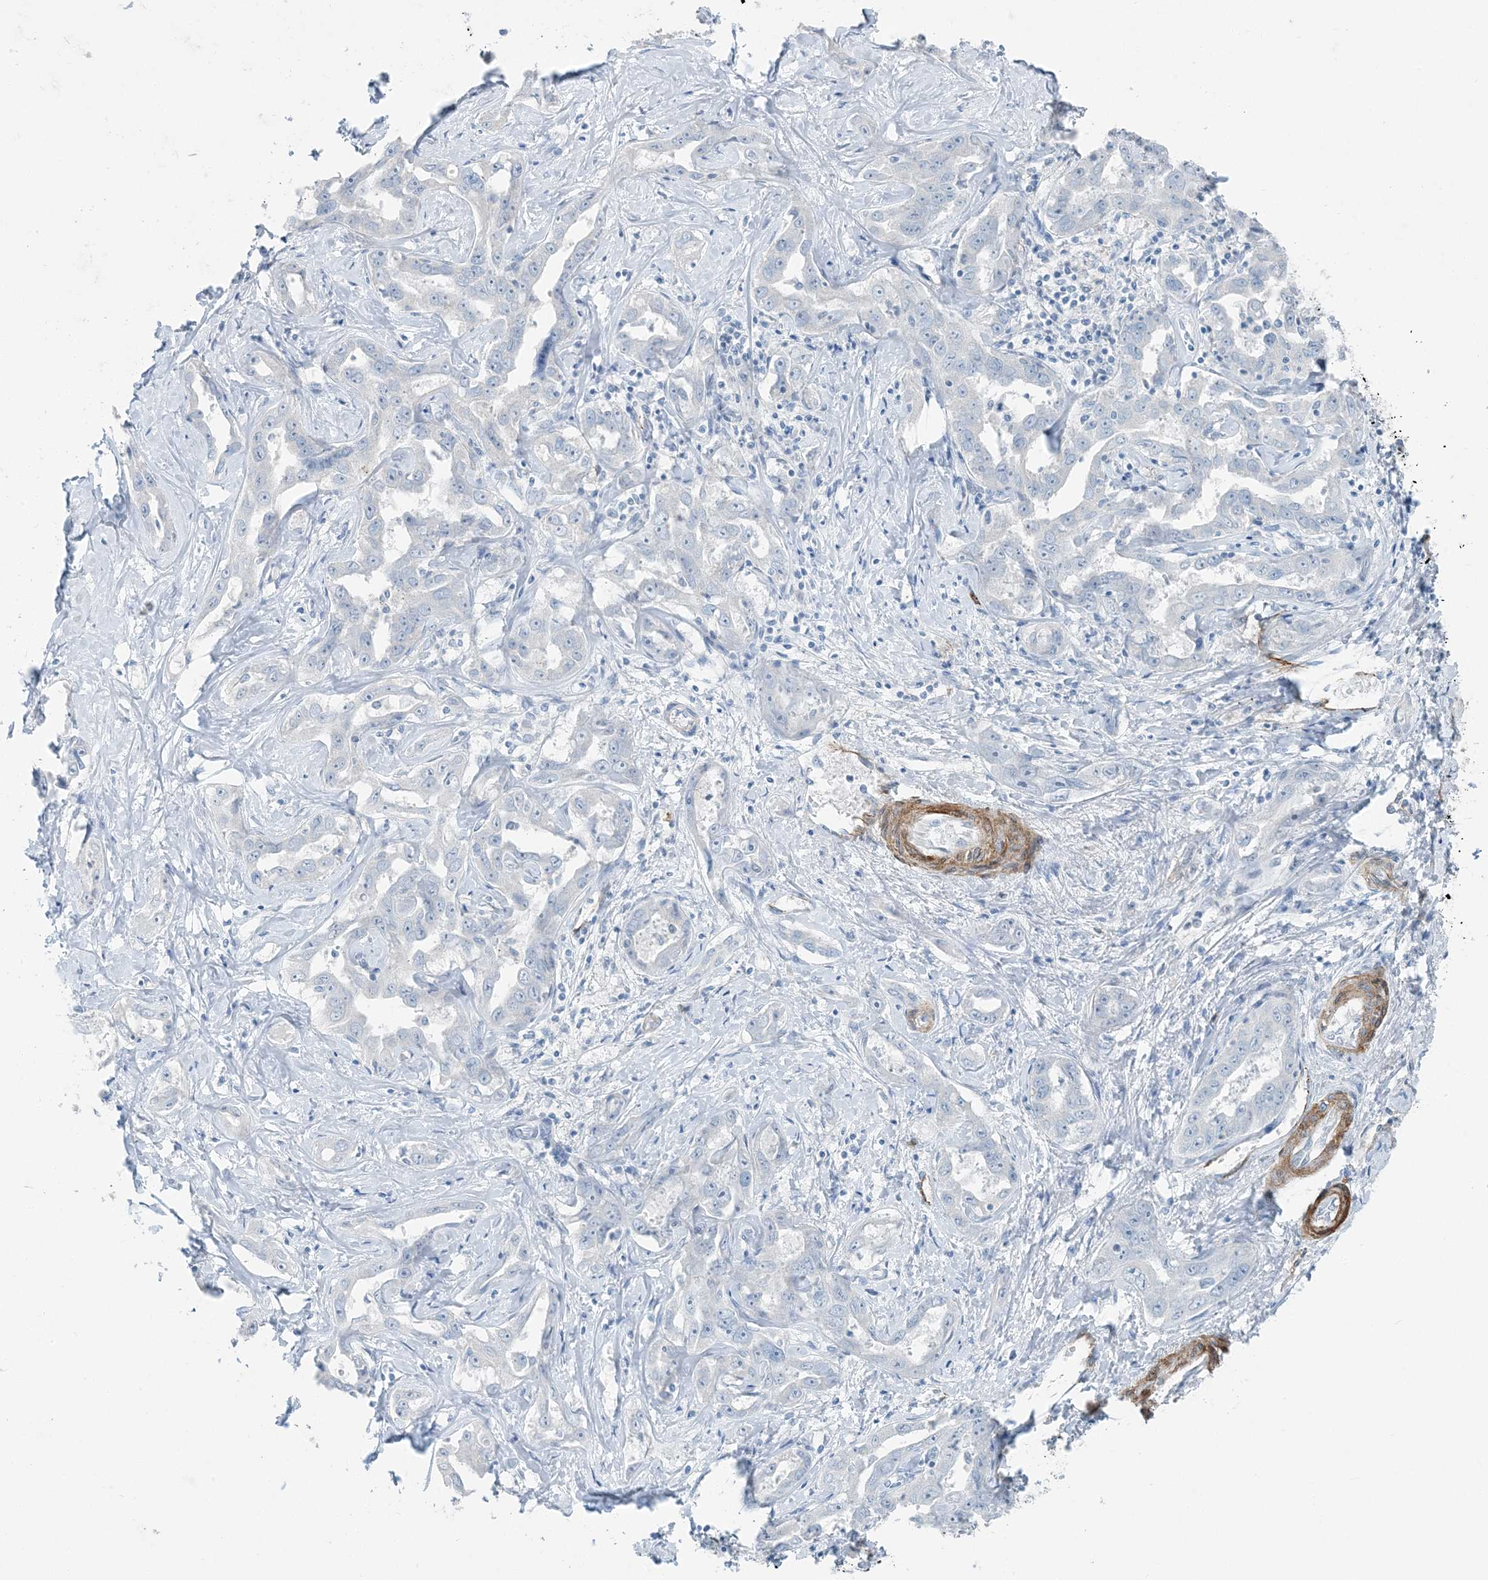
{"staining": {"intensity": "negative", "quantity": "none", "location": "none"}, "tissue": "liver cancer", "cell_type": "Tumor cells", "image_type": "cancer", "snomed": [{"axis": "morphology", "description": "Cholangiocarcinoma"}, {"axis": "topography", "description": "Liver"}], "caption": "Tumor cells show no significant protein staining in liver cholangiocarcinoma.", "gene": "PGM5", "patient": {"sex": "male", "age": 59}}